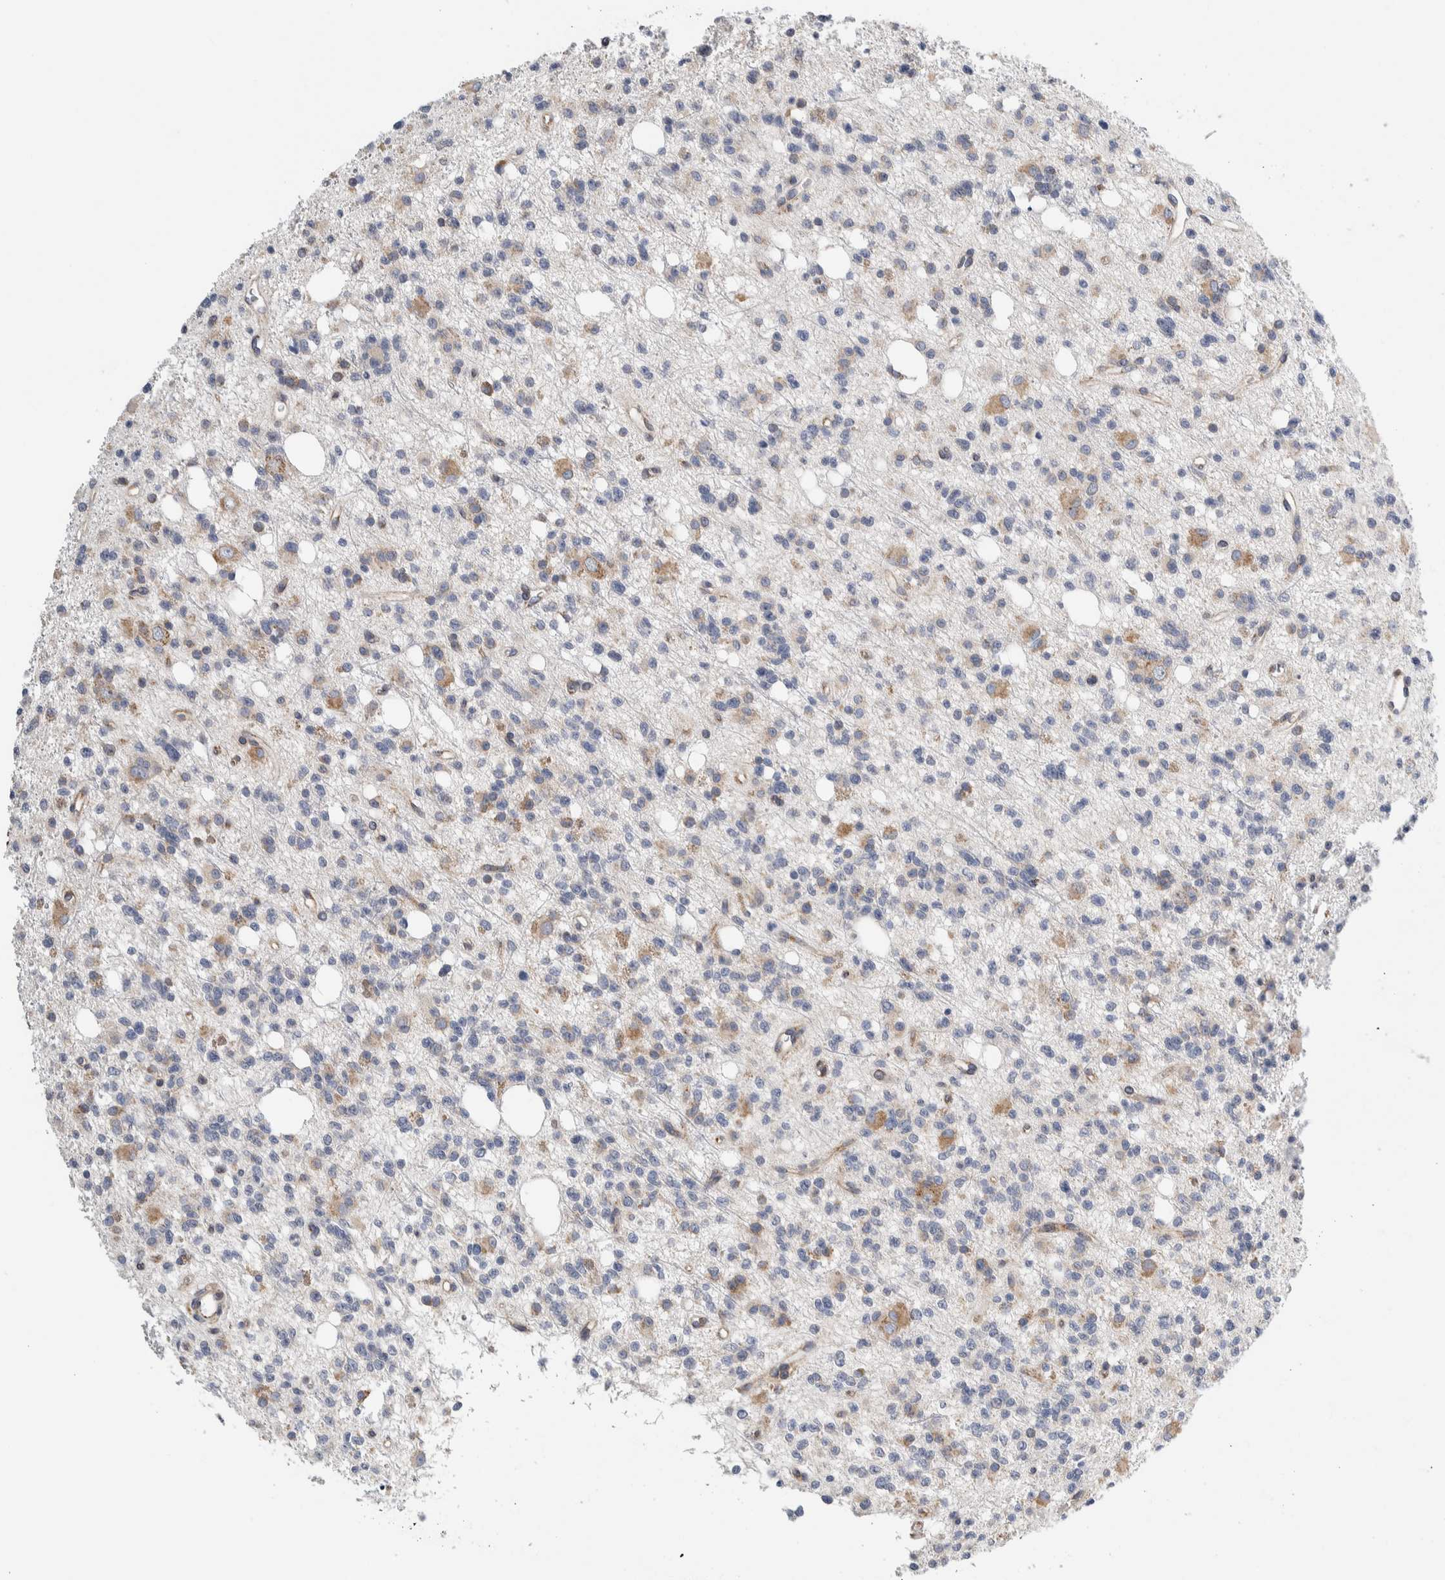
{"staining": {"intensity": "negative", "quantity": "none", "location": "none"}, "tissue": "glioma", "cell_type": "Tumor cells", "image_type": "cancer", "snomed": [{"axis": "morphology", "description": "Glioma, malignant, High grade"}, {"axis": "topography", "description": "Brain"}], "caption": "Tumor cells are negative for brown protein staining in malignant high-grade glioma.", "gene": "RACK1", "patient": {"sex": "female", "age": 62}}